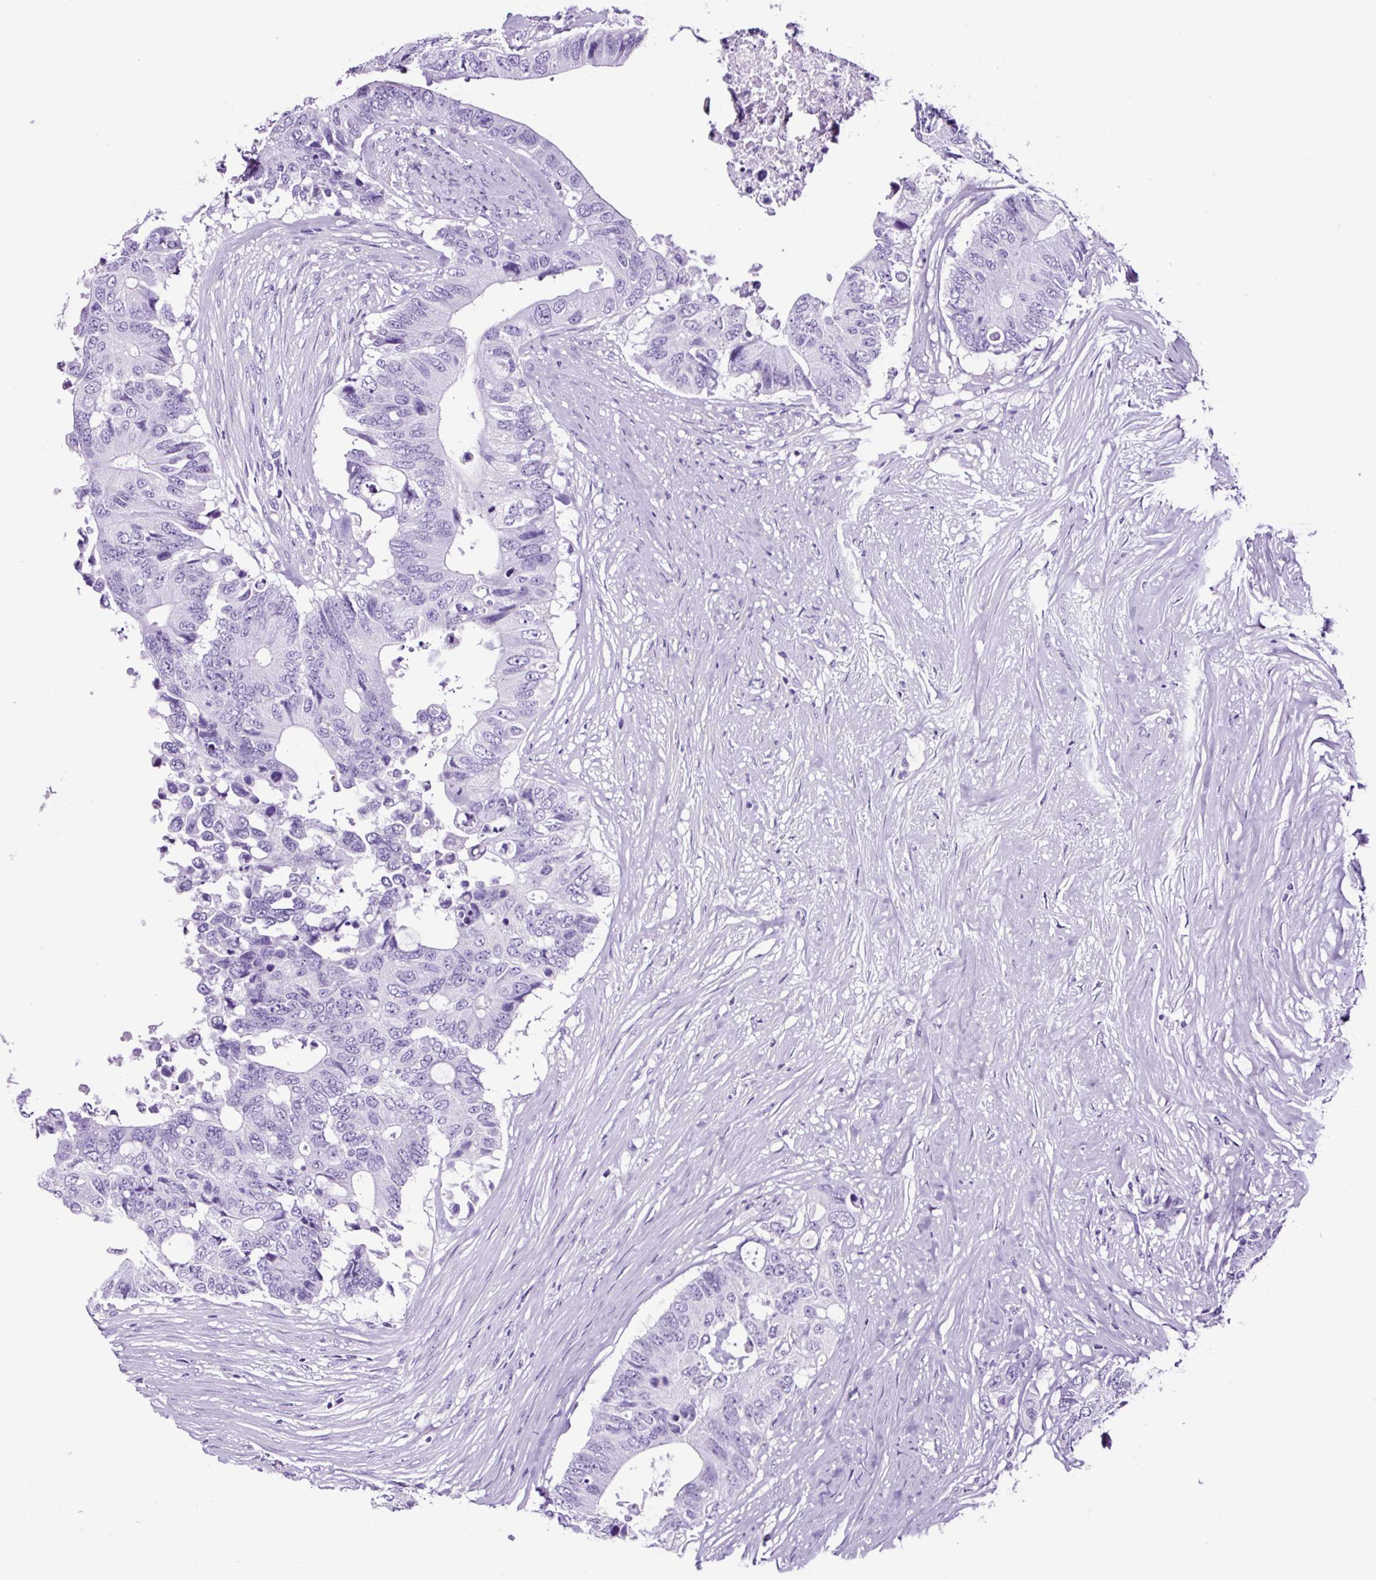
{"staining": {"intensity": "negative", "quantity": "none", "location": "none"}, "tissue": "colorectal cancer", "cell_type": "Tumor cells", "image_type": "cancer", "snomed": [{"axis": "morphology", "description": "Adenocarcinoma, NOS"}, {"axis": "topography", "description": "Colon"}], "caption": "Colorectal adenocarcinoma was stained to show a protein in brown. There is no significant staining in tumor cells. (Brightfield microscopy of DAB IHC at high magnification).", "gene": "FBXL7", "patient": {"sex": "male", "age": 71}}